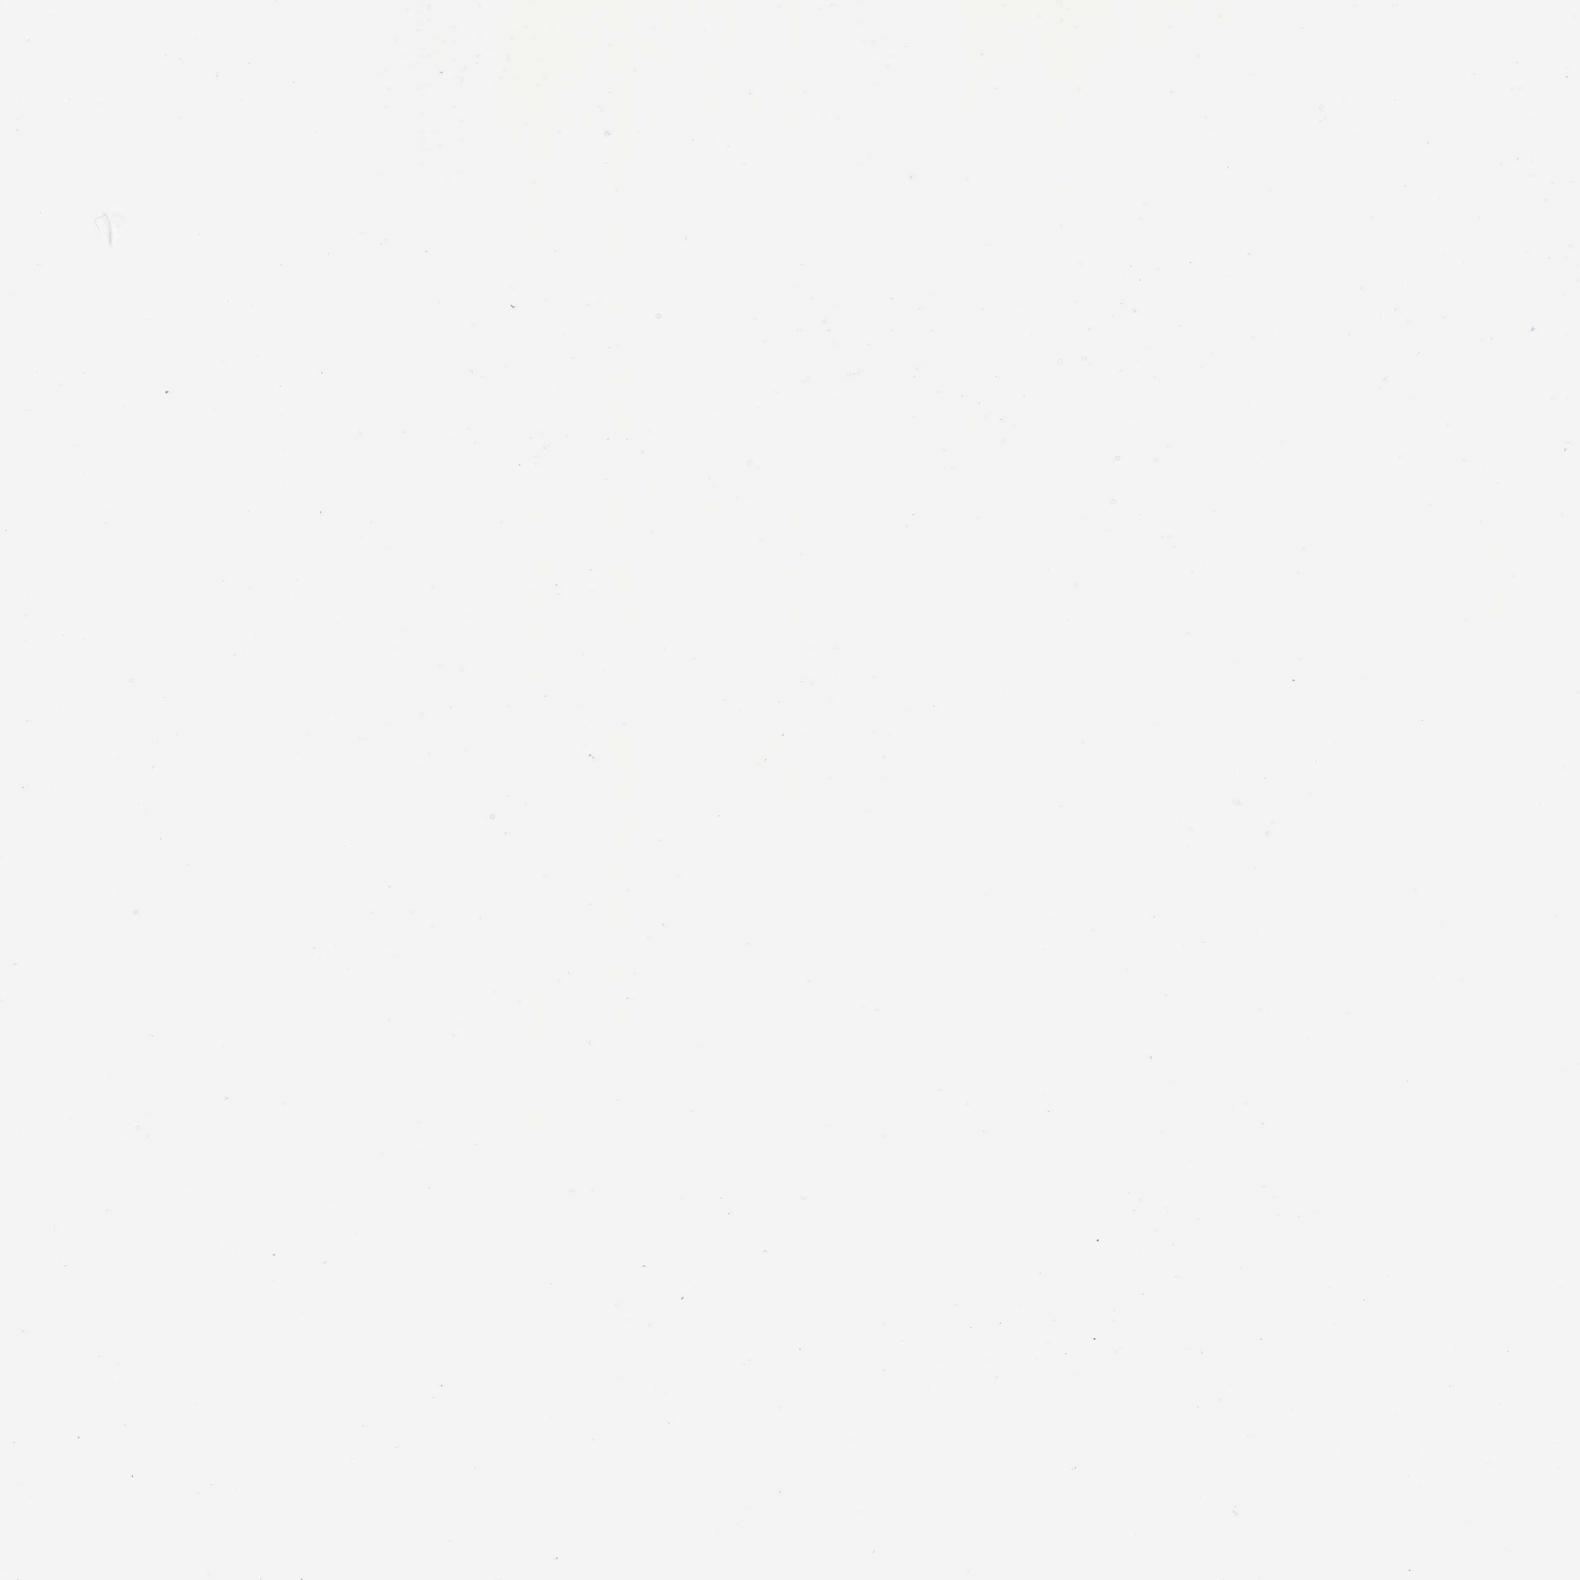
{"staining": {"intensity": "negative", "quantity": "none", "location": "none"}, "tissue": "melanoma", "cell_type": "Tumor cells", "image_type": "cancer", "snomed": [{"axis": "morphology", "description": "Malignant melanoma, NOS"}, {"axis": "topography", "description": "Skin"}], "caption": "The immunohistochemistry (IHC) micrograph has no significant staining in tumor cells of melanoma tissue.", "gene": "SATB2", "patient": {"sex": "female", "age": 52}}